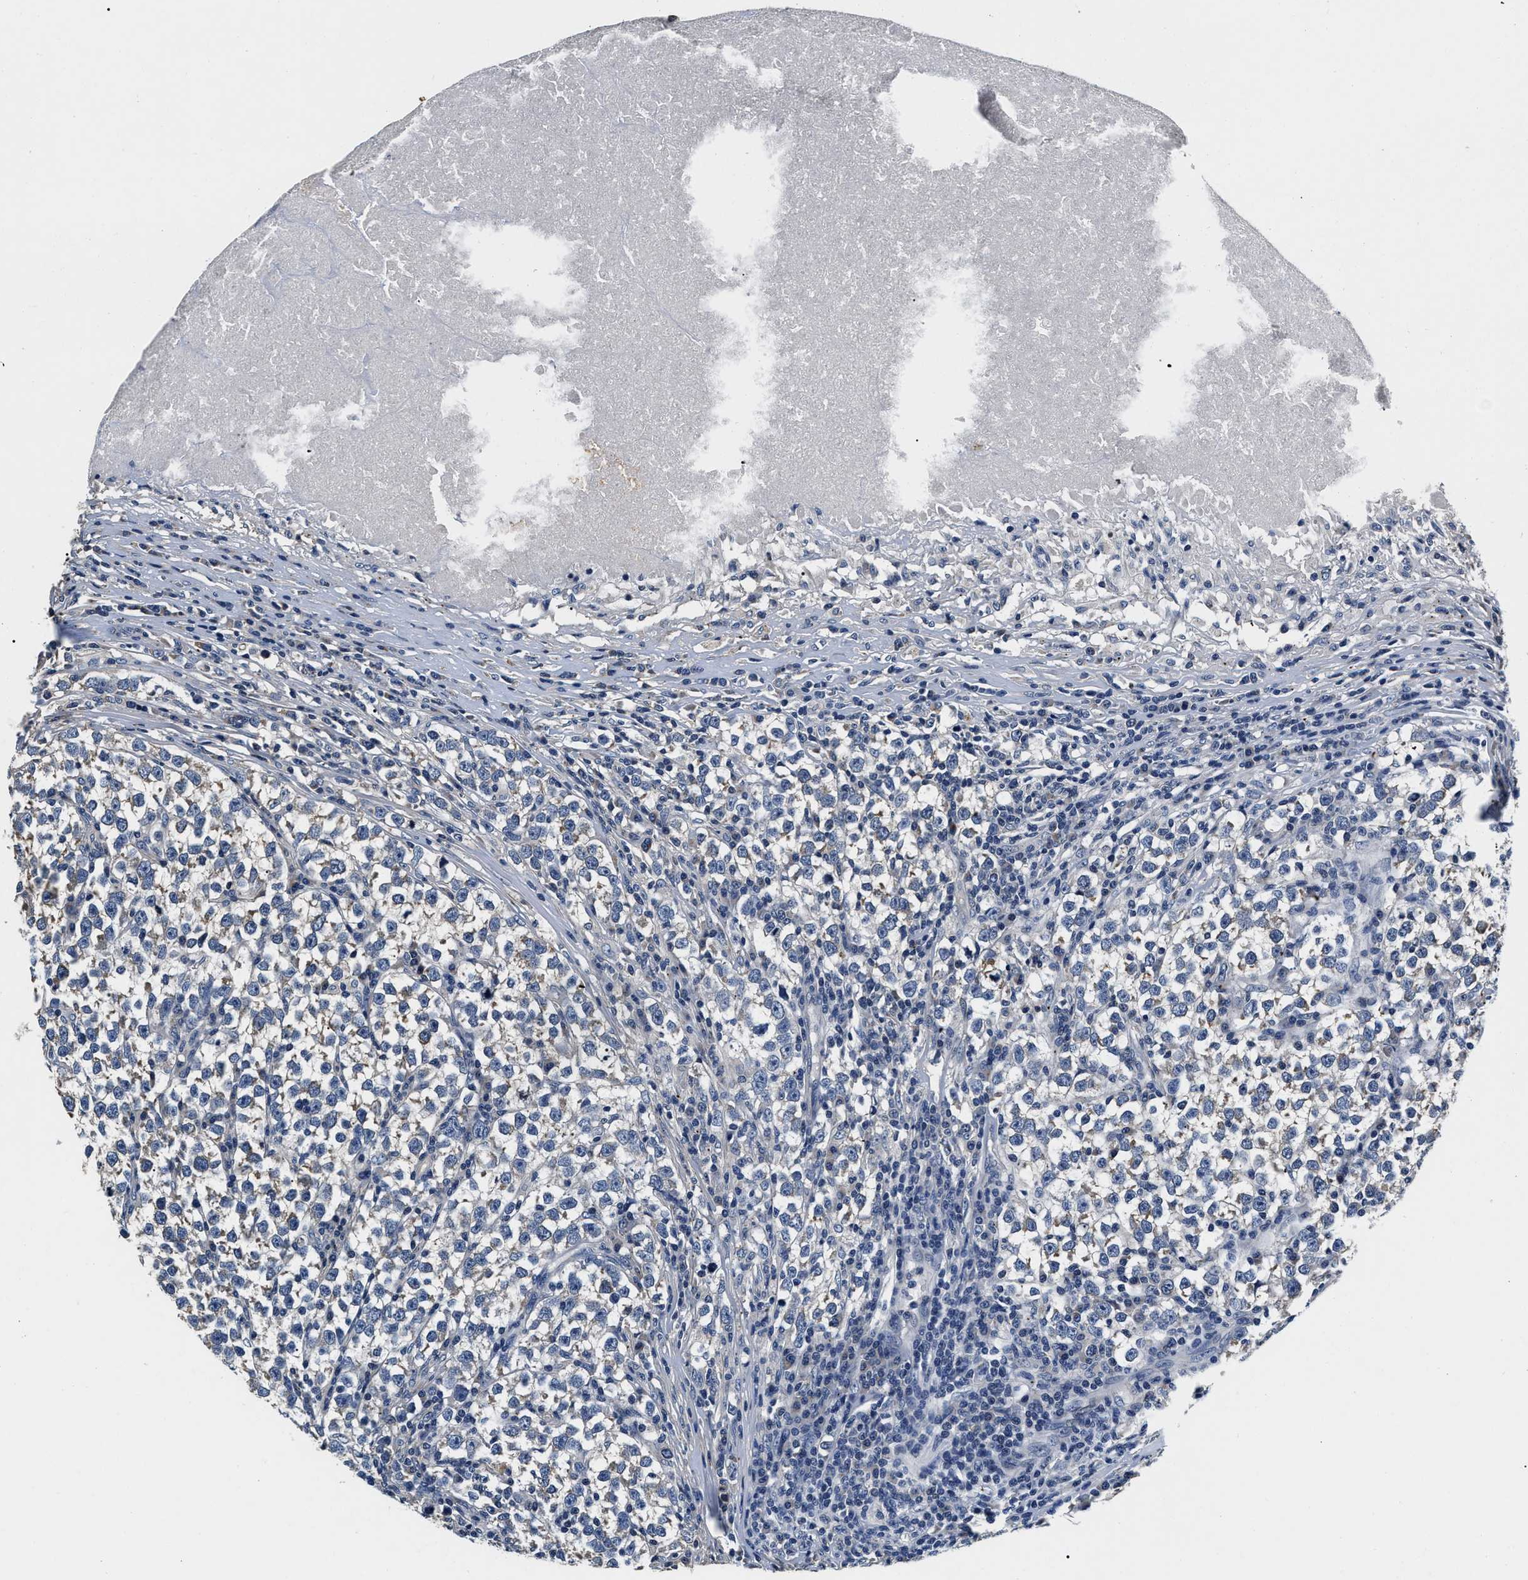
{"staining": {"intensity": "negative", "quantity": "none", "location": "none"}, "tissue": "testis cancer", "cell_type": "Tumor cells", "image_type": "cancer", "snomed": [{"axis": "morphology", "description": "Normal tissue, NOS"}, {"axis": "morphology", "description": "Seminoma, NOS"}, {"axis": "topography", "description": "Testis"}], "caption": "Tumor cells show no significant positivity in seminoma (testis).", "gene": "ABCG8", "patient": {"sex": "male", "age": 43}}